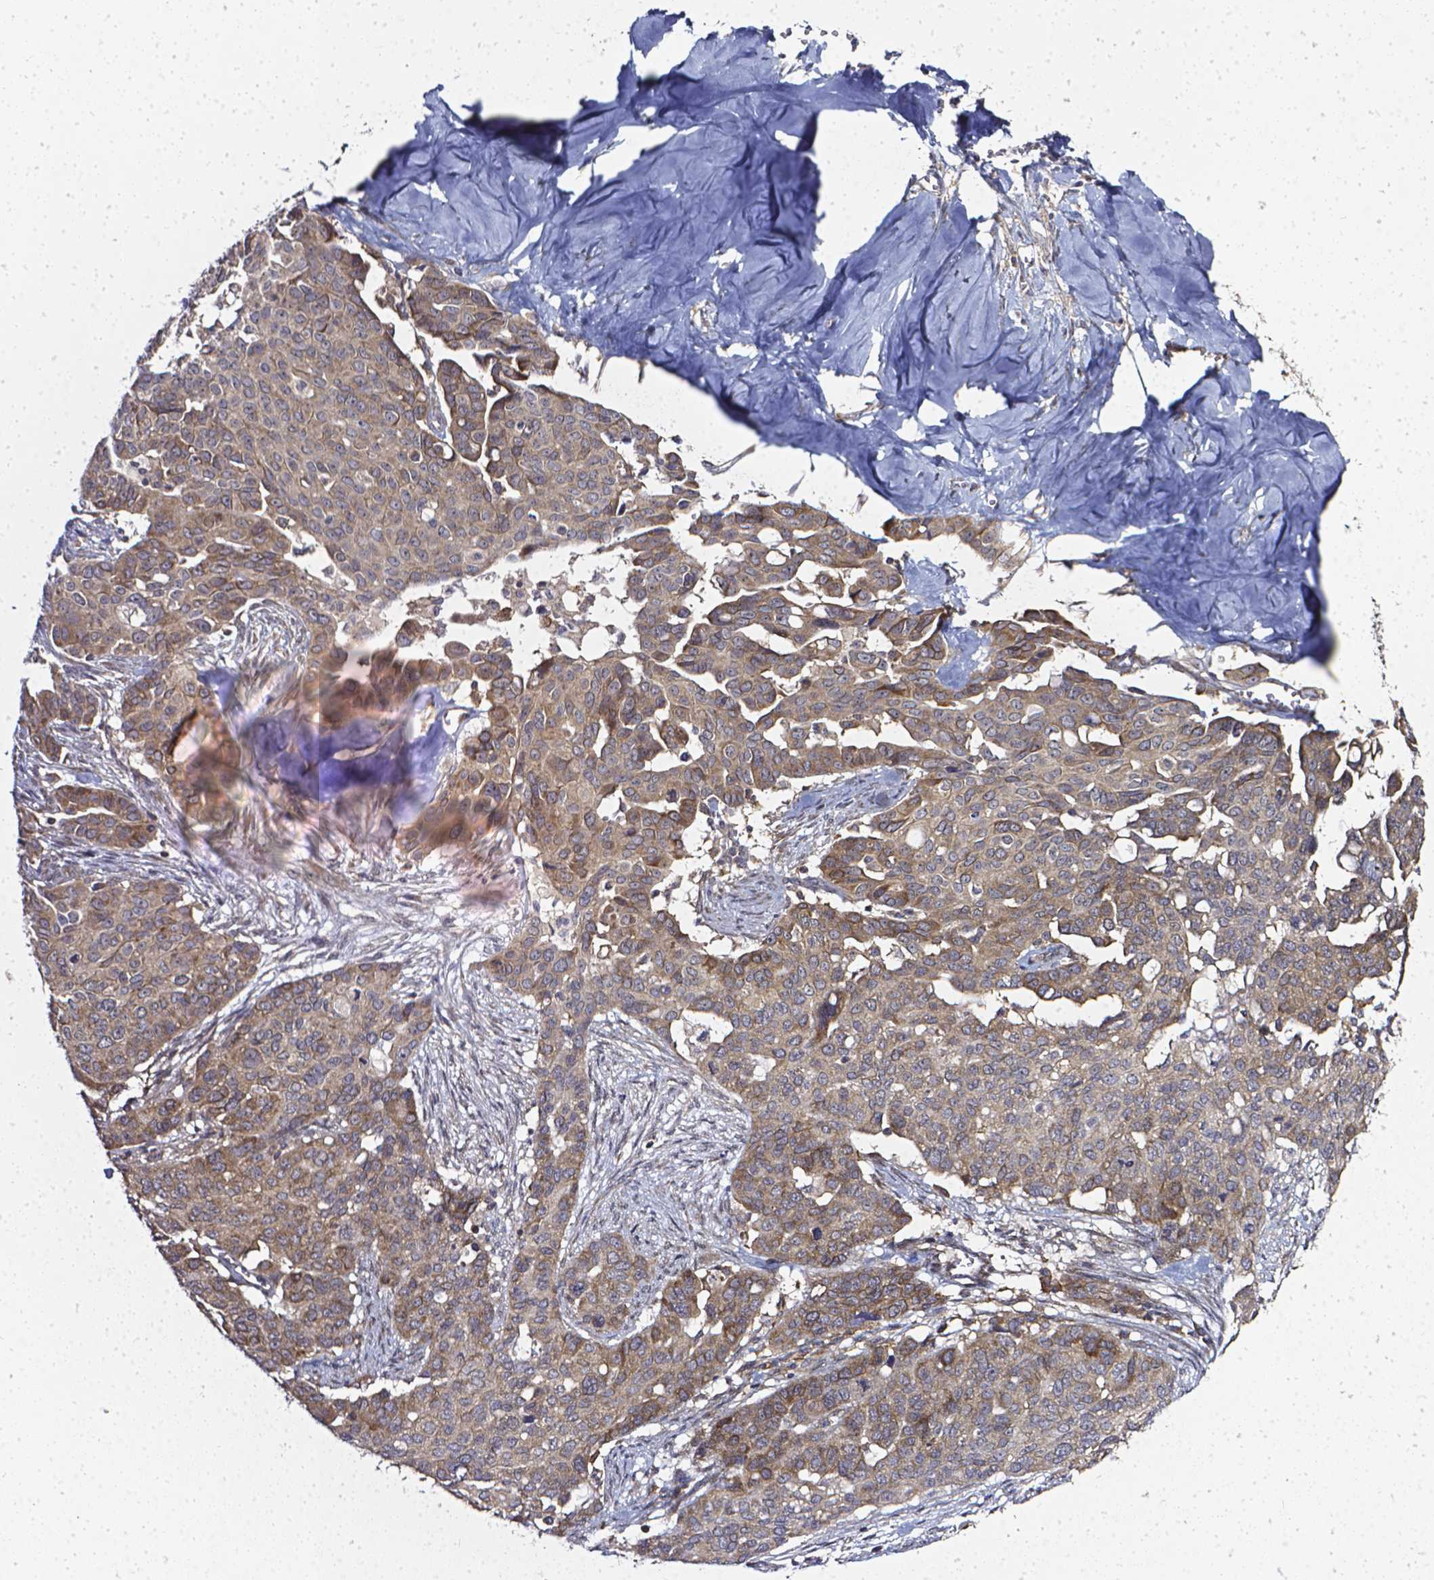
{"staining": {"intensity": "moderate", "quantity": ">75%", "location": "cytoplasmic/membranous"}, "tissue": "ovarian cancer", "cell_type": "Tumor cells", "image_type": "cancer", "snomed": [{"axis": "morphology", "description": "Carcinoma, endometroid"}, {"axis": "topography", "description": "Ovary"}], "caption": "Ovarian cancer stained with immunohistochemistry shows moderate cytoplasmic/membranous staining in about >75% of tumor cells. Immunohistochemistry (ihc) stains the protein in brown and the nuclei are stained blue.", "gene": "PRAG1", "patient": {"sex": "female", "age": 78}}